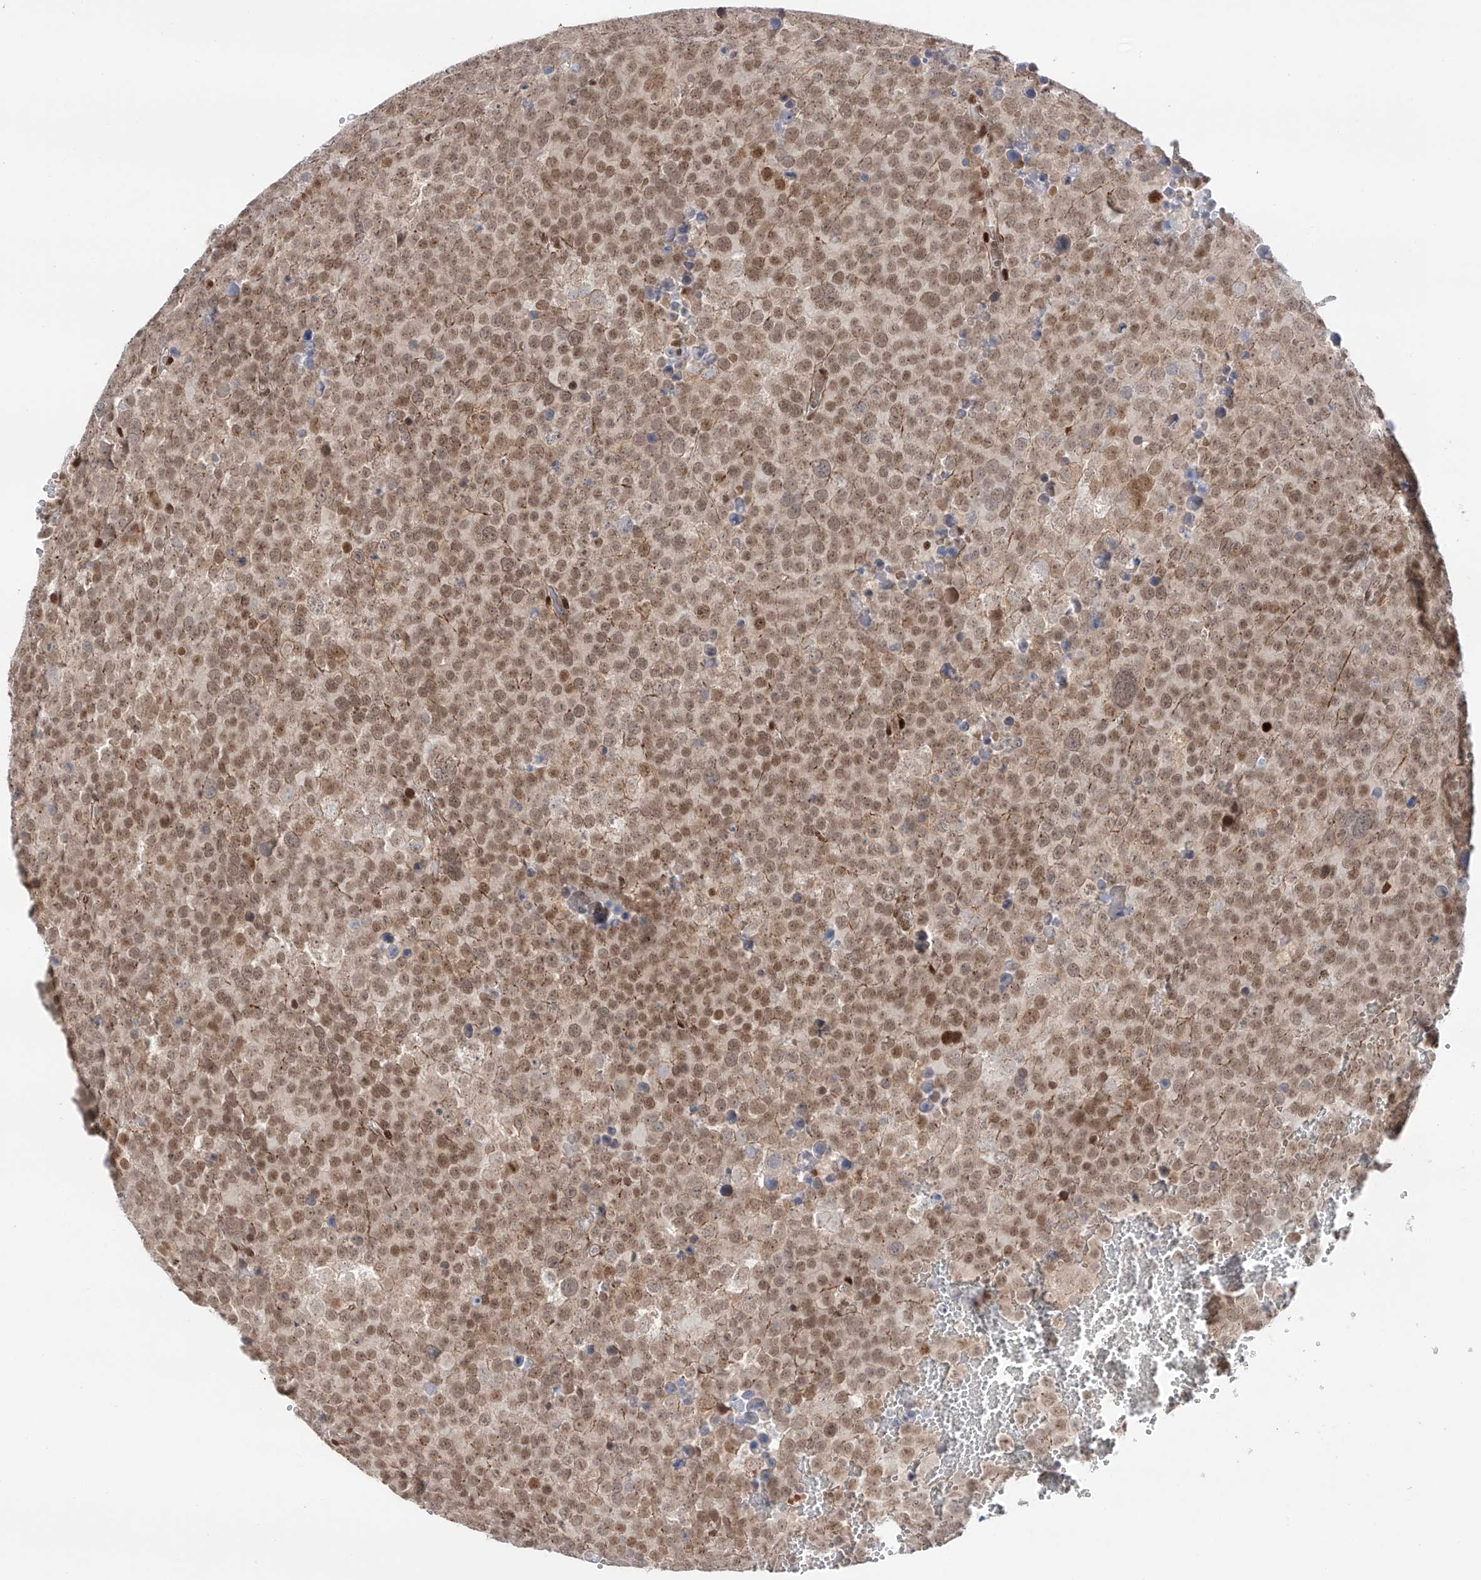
{"staining": {"intensity": "moderate", "quantity": ">75%", "location": "nuclear"}, "tissue": "testis cancer", "cell_type": "Tumor cells", "image_type": "cancer", "snomed": [{"axis": "morphology", "description": "Seminoma, NOS"}, {"axis": "topography", "description": "Testis"}], "caption": "Testis cancer (seminoma) stained with a brown dye shows moderate nuclear positive staining in approximately >75% of tumor cells.", "gene": "POGK", "patient": {"sex": "male", "age": 71}}